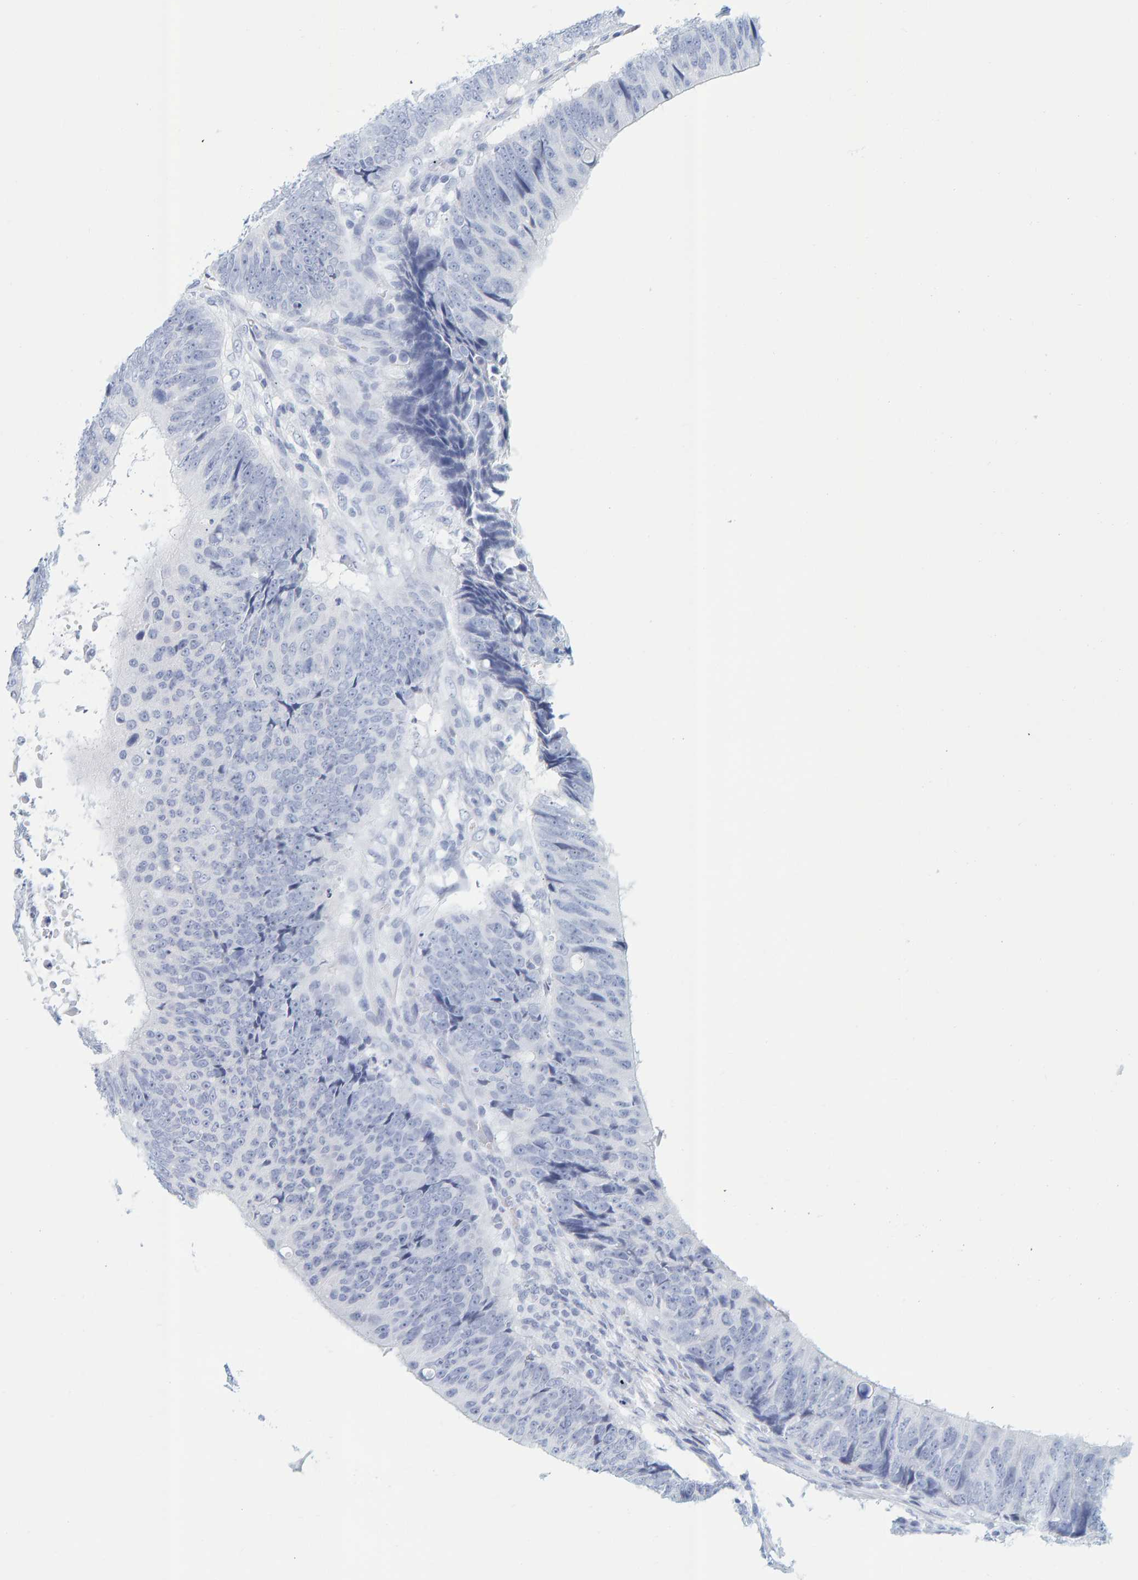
{"staining": {"intensity": "negative", "quantity": "none", "location": "none"}, "tissue": "colorectal cancer", "cell_type": "Tumor cells", "image_type": "cancer", "snomed": [{"axis": "morphology", "description": "Adenocarcinoma, NOS"}, {"axis": "topography", "description": "Colon"}], "caption": "This is a histopathology image of immunohistochemistry (IHC) staining of colorectal cancer, which shows no staining in tumor cells.", "gene": "SFTPC", "patient": {"sex": "male", "age": 56}}